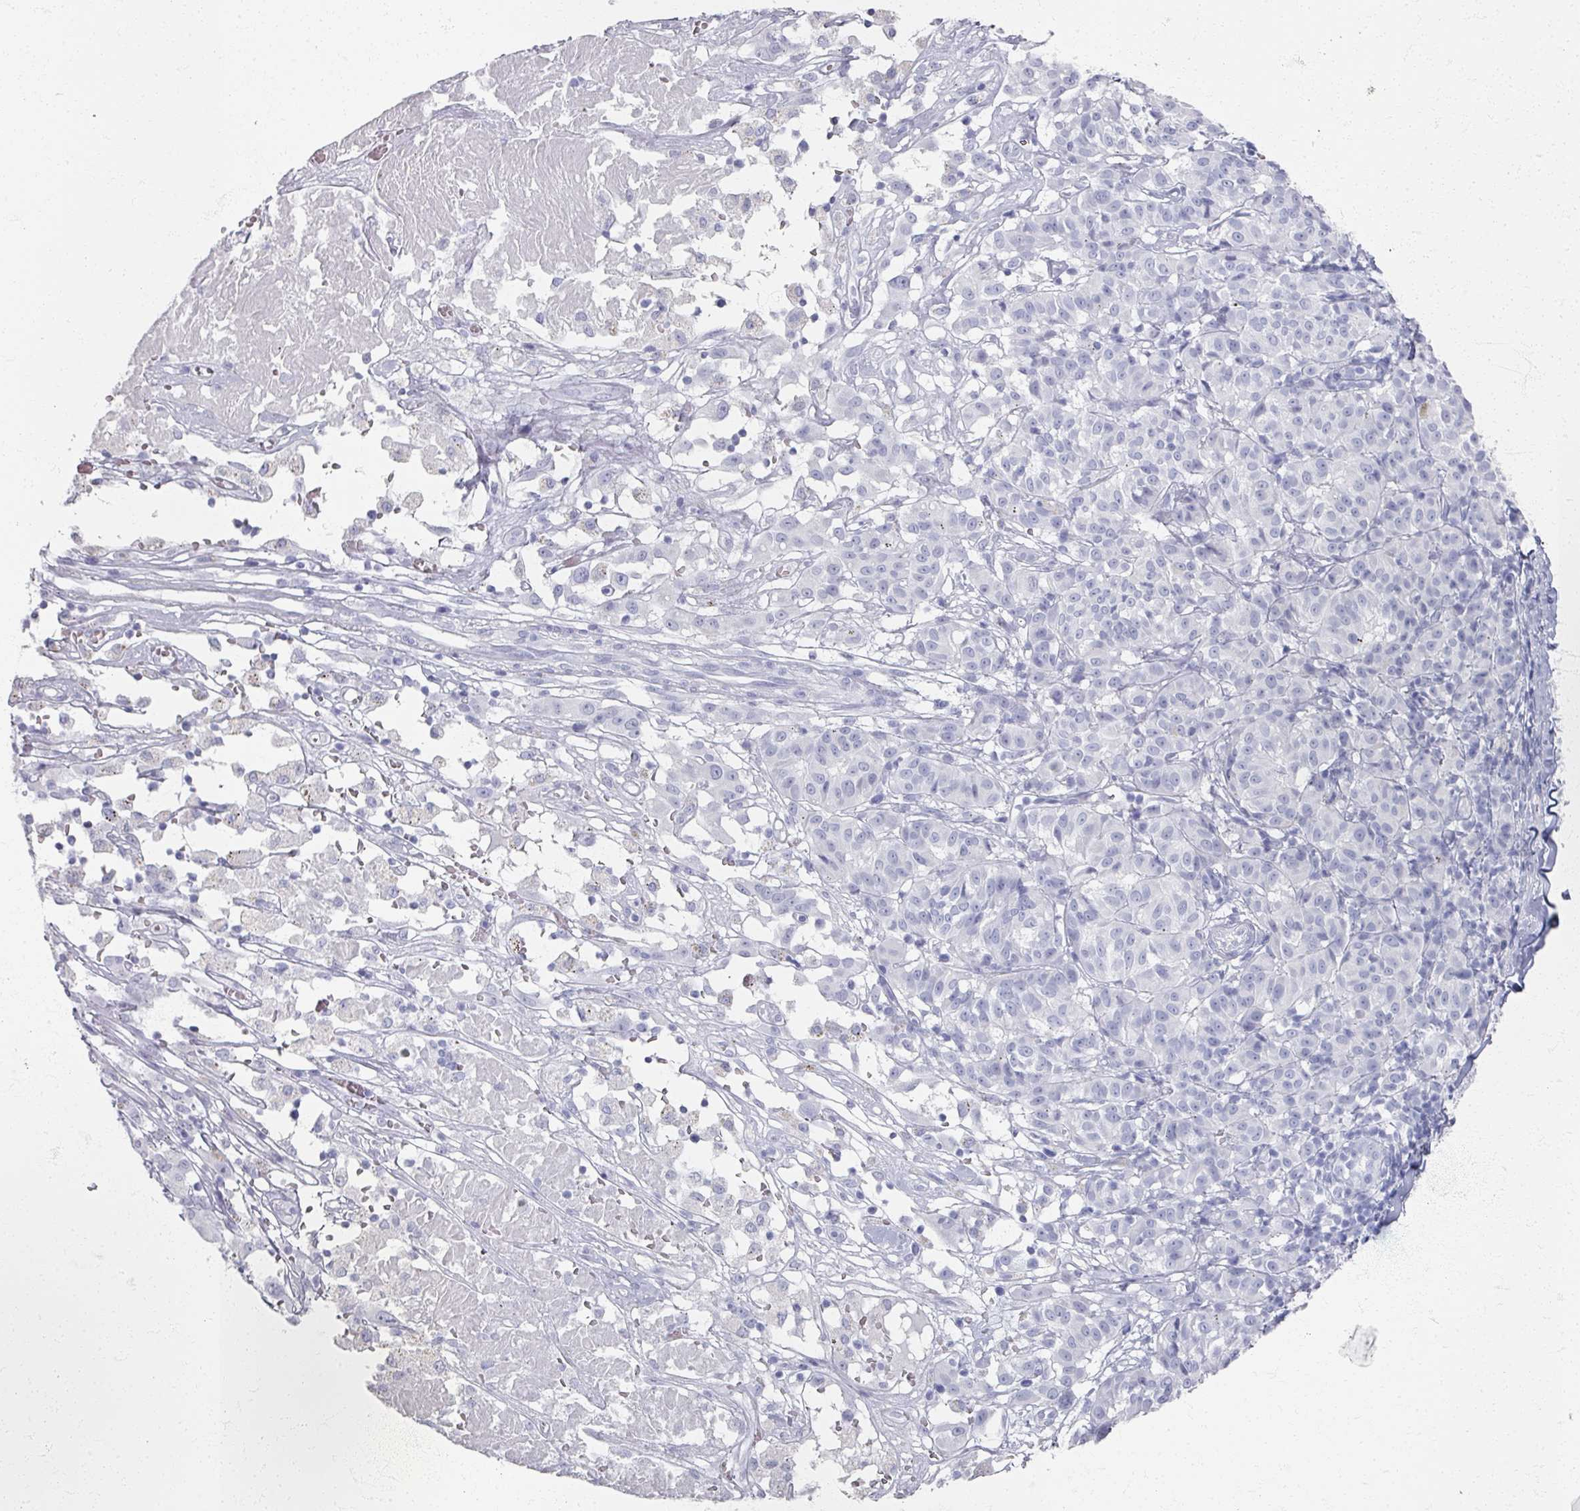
{"staining": {"intensity": "negative", "quantity": "none", "location": "none"}, "tissue": "melanoma", "cell_type": "Tumor cells", "image_type": "cancer", "snomed": [{"axis": "morphology", "description": "Malignant melanoma, NOS"}, {"axis": "topography", "description": "Skin"}], "caption": "DAB immunohistochemical staining of human melanoma displays no significant staining in tumor cells. (Immunohistochemistry, brightfield microscopy, high magnification).", "gene": "PSKH1", "patient": {"sex": "female", "age": 72}}